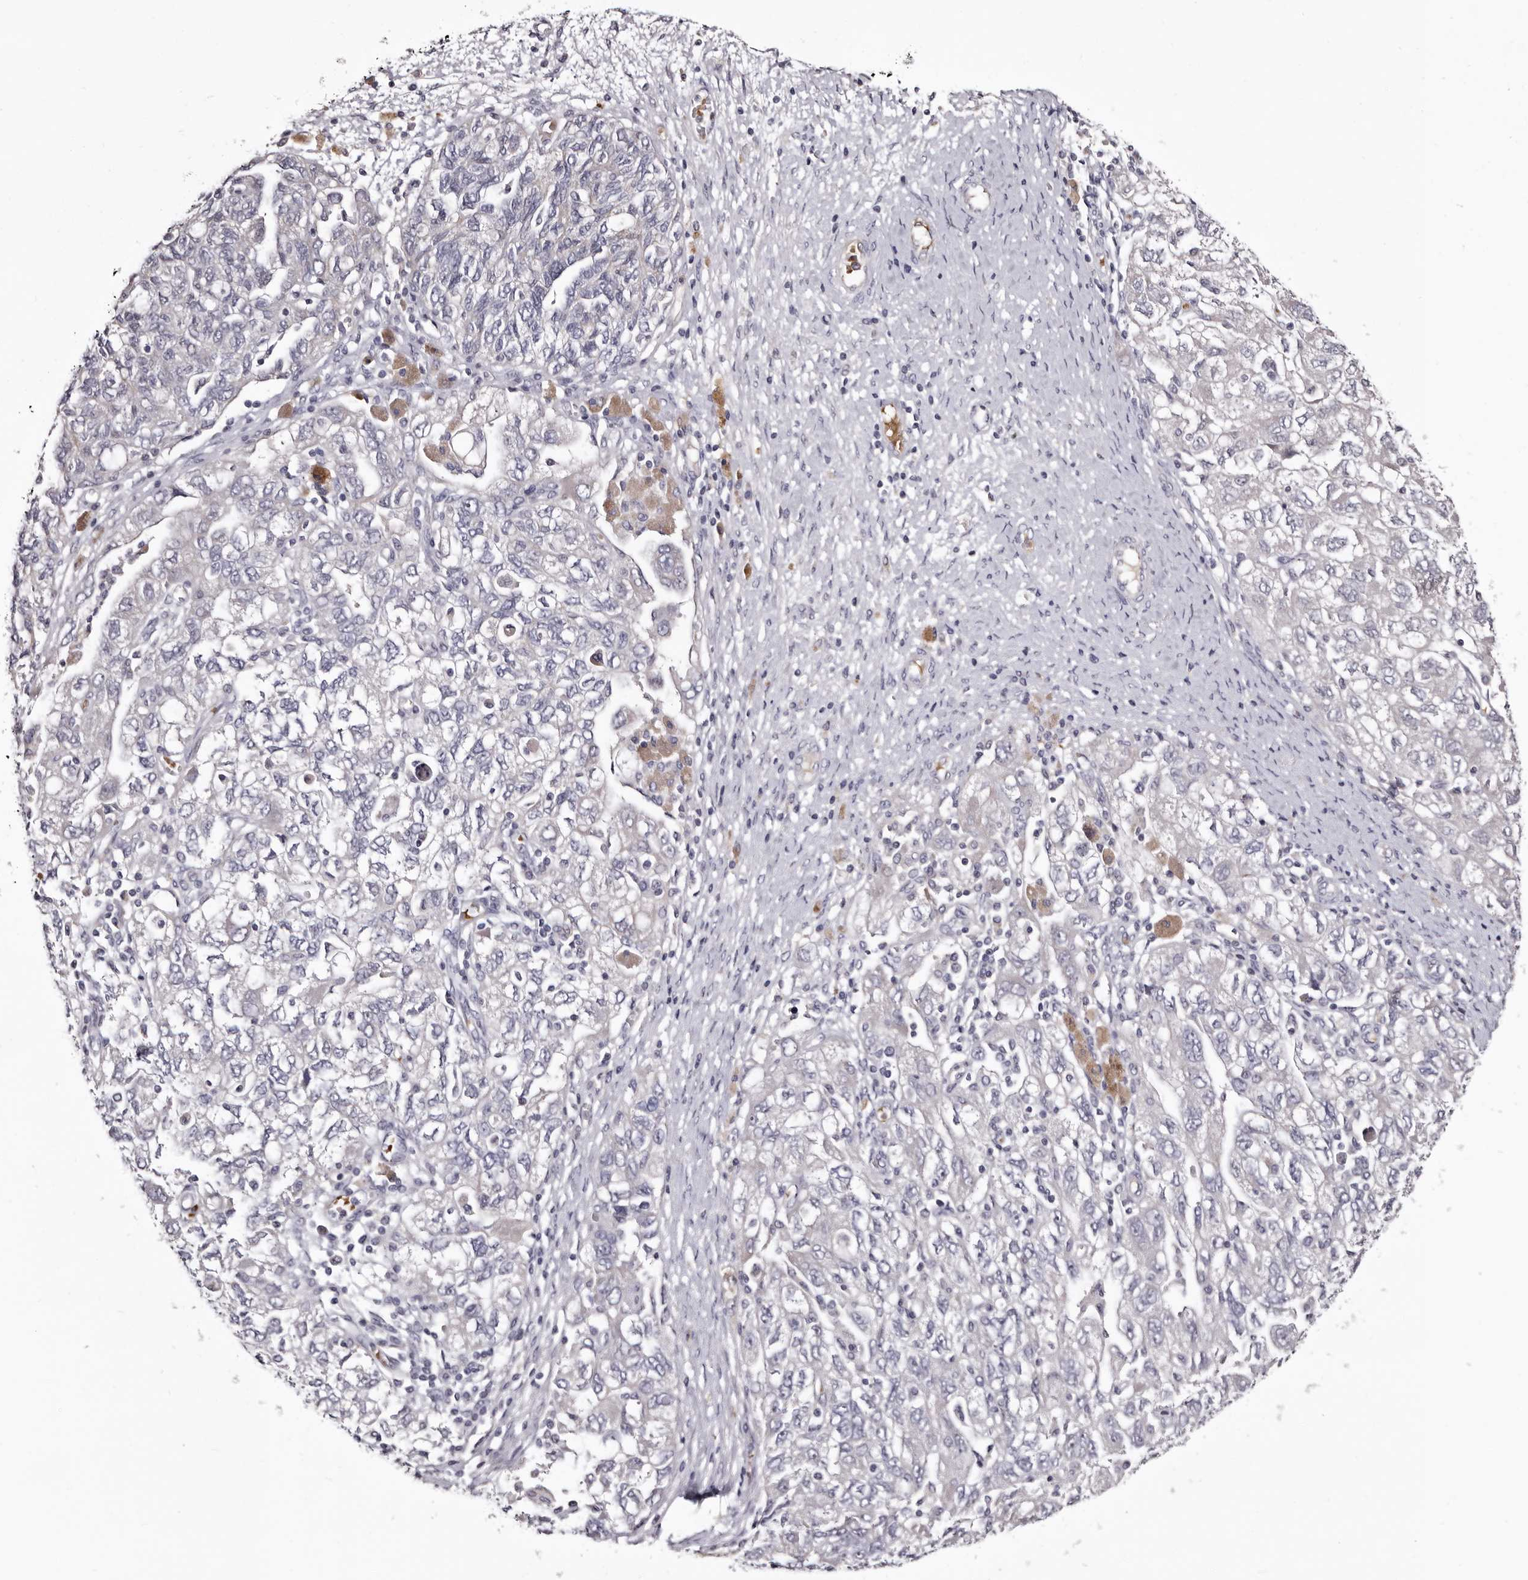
{"staining": {"intensity": "negative", "quantity": "none", "location": "none"}, "tissue": "ovarian cancer", "cell_type": "Tumor cells", "image_type": "cancer", "snomed": [{"axis": "morphology", "description": "Carcinoma, NOS"}, {"axis": "morphology", "description": "Cystadenocarcinoma, serous, NOS"}, {"axis": "topography", "description": "Ovary"}], "caption": "High magnification brightfield microscopy of carcinoma (ovarian) stained with DAB (brown) and counterstained with hematoxylin (blue): tumor cells show no significant expression. Brightfield microscopy of immunohistochemistry (IHC) stained with DAB (3,3'-diaminobenzidine) (brown) and hematoxylin (blue), captured at high magnification.", "gene": "BPGM", "patient": {"sex": "female", "age": 69}}